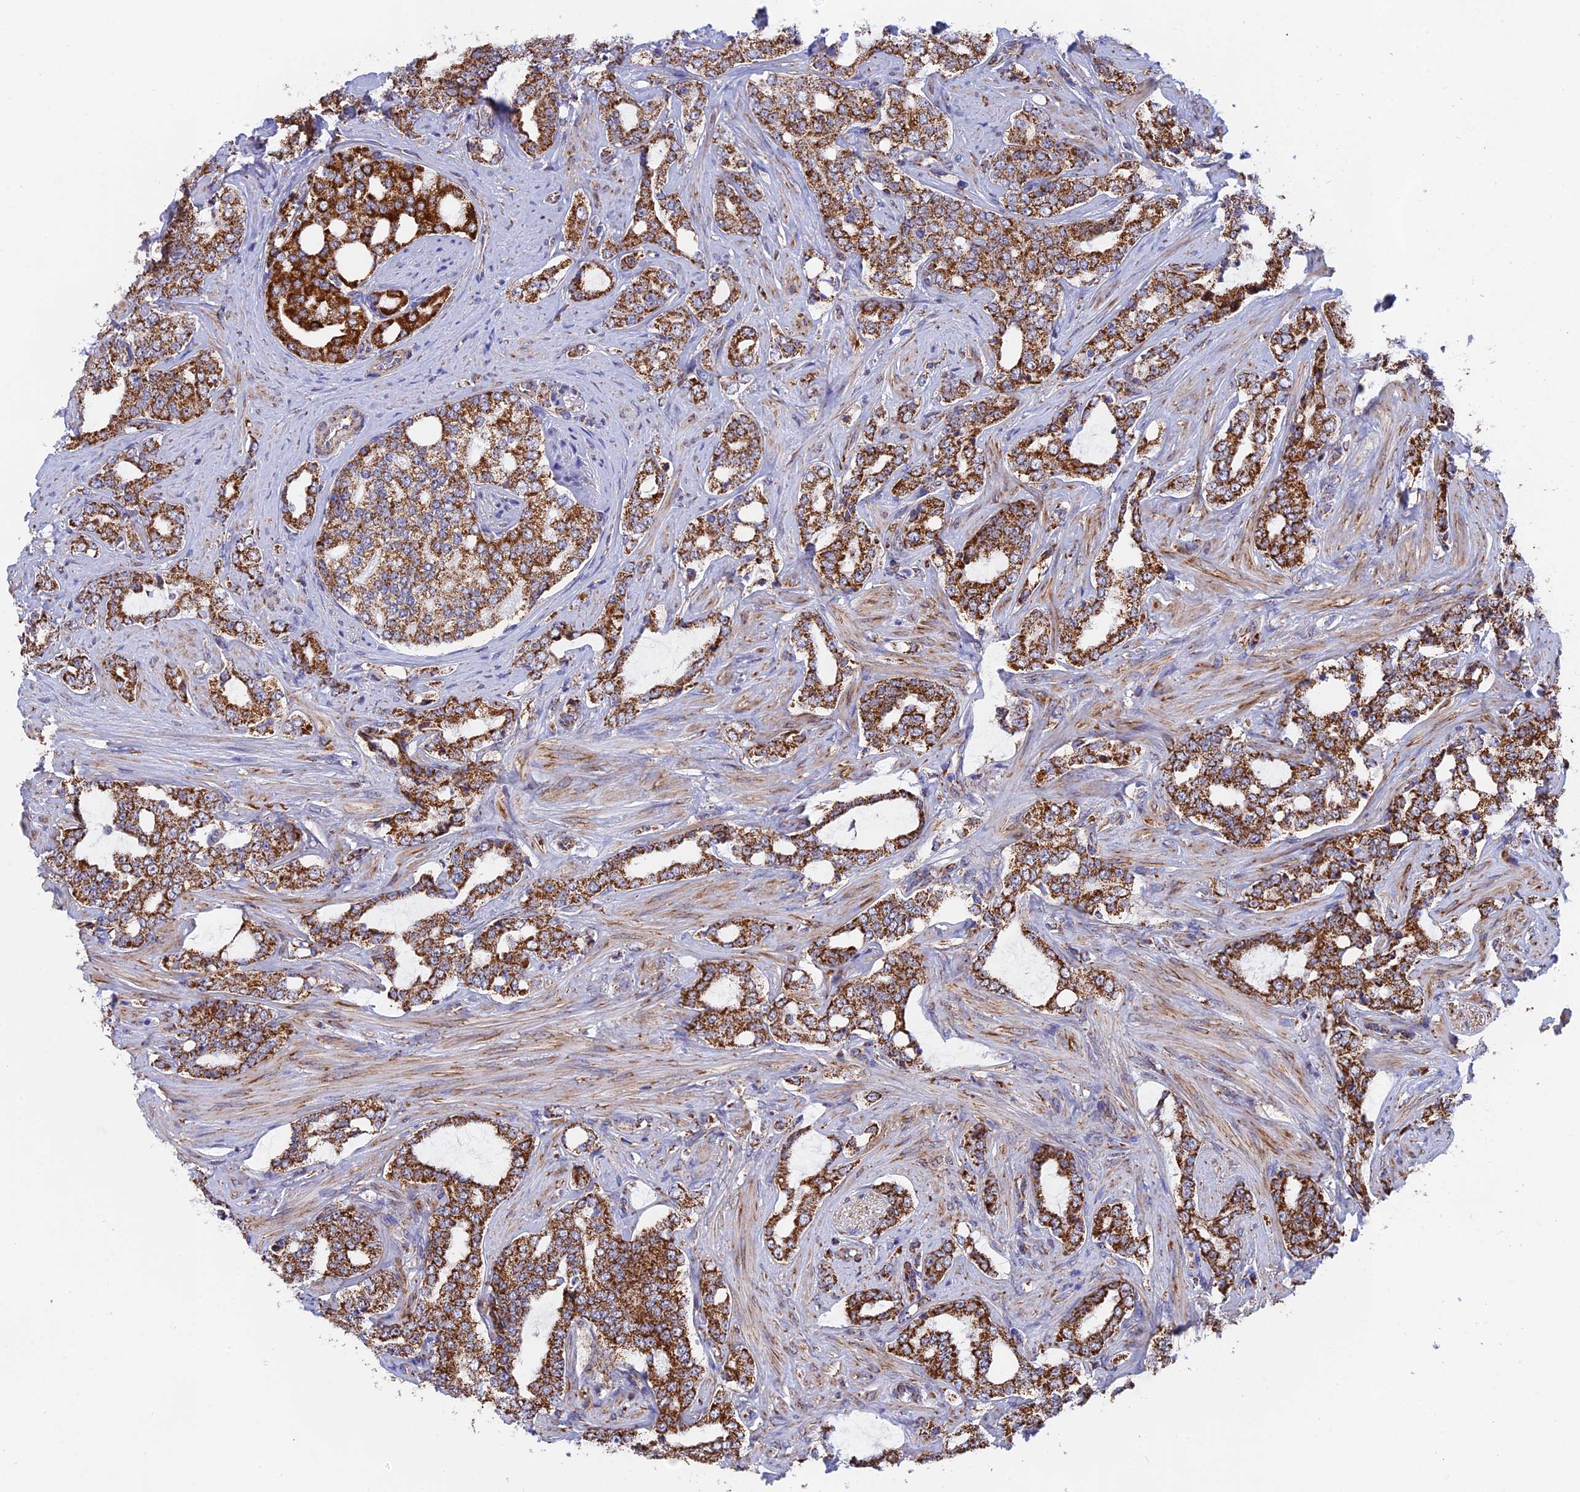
{"staining": {"intensity": "strong", "quantity": ">75%", "location": "cytoplasmic/membranous"}, "tissue": "prostate cancer", "cell_type": "Tumor cells", "image_type": "cancer", "snomed": [{"axis": "morphology", "description": "Adenocarcinoma, High grade"}, {"axis": "topography", "description": "Prostate"}], "caption": "The immunohistochemical stain highlights strong cytoplasmic/membranous staining in tumor cells of prostate cancer (high-grade adenocarcinoma) tissue. (Brightfield microscopy of DAB IHC at high magnification).", "gene": "CDC16", "patient": {"sex": "male", "age": 64}}